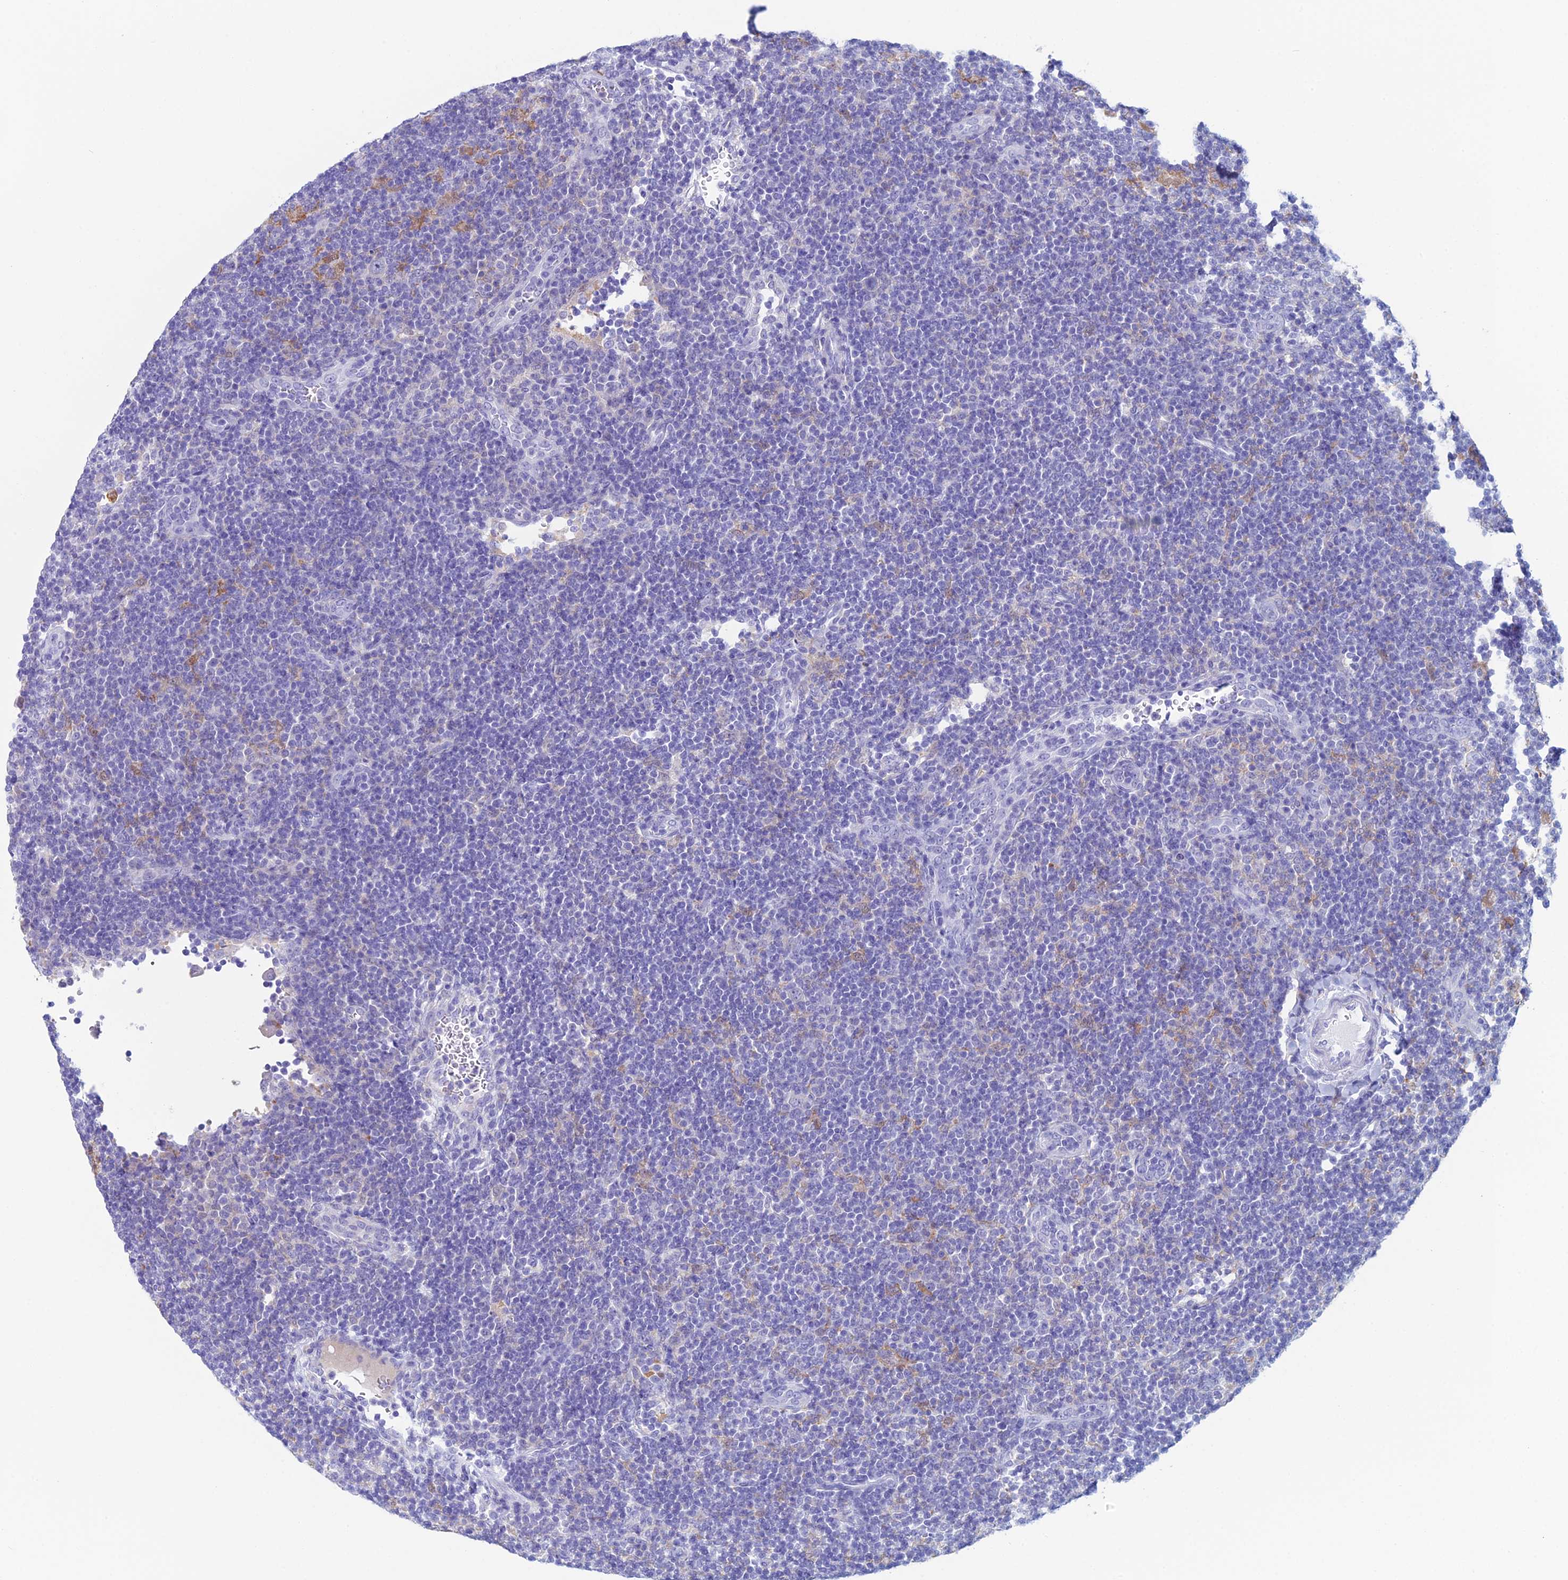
{"staining": {"intensity": "negative", "quantity": "none", "location": "none"}, "tissue": "lymphoma", "cell_type": "Tumor cells", "image_type": "cancer", "snomed": [{"axis": "morphology", "description": "Hodgkin's disease, NOS"}, {"axis": "topography", "description": "Lymph node"}], "caption": "An immunohistochemistry image of lymphoma is shown. There is no staining in tumor cells of lymphoma.", "gene": "KCNK17", "patient": {"sex": "female", "age": 57}}